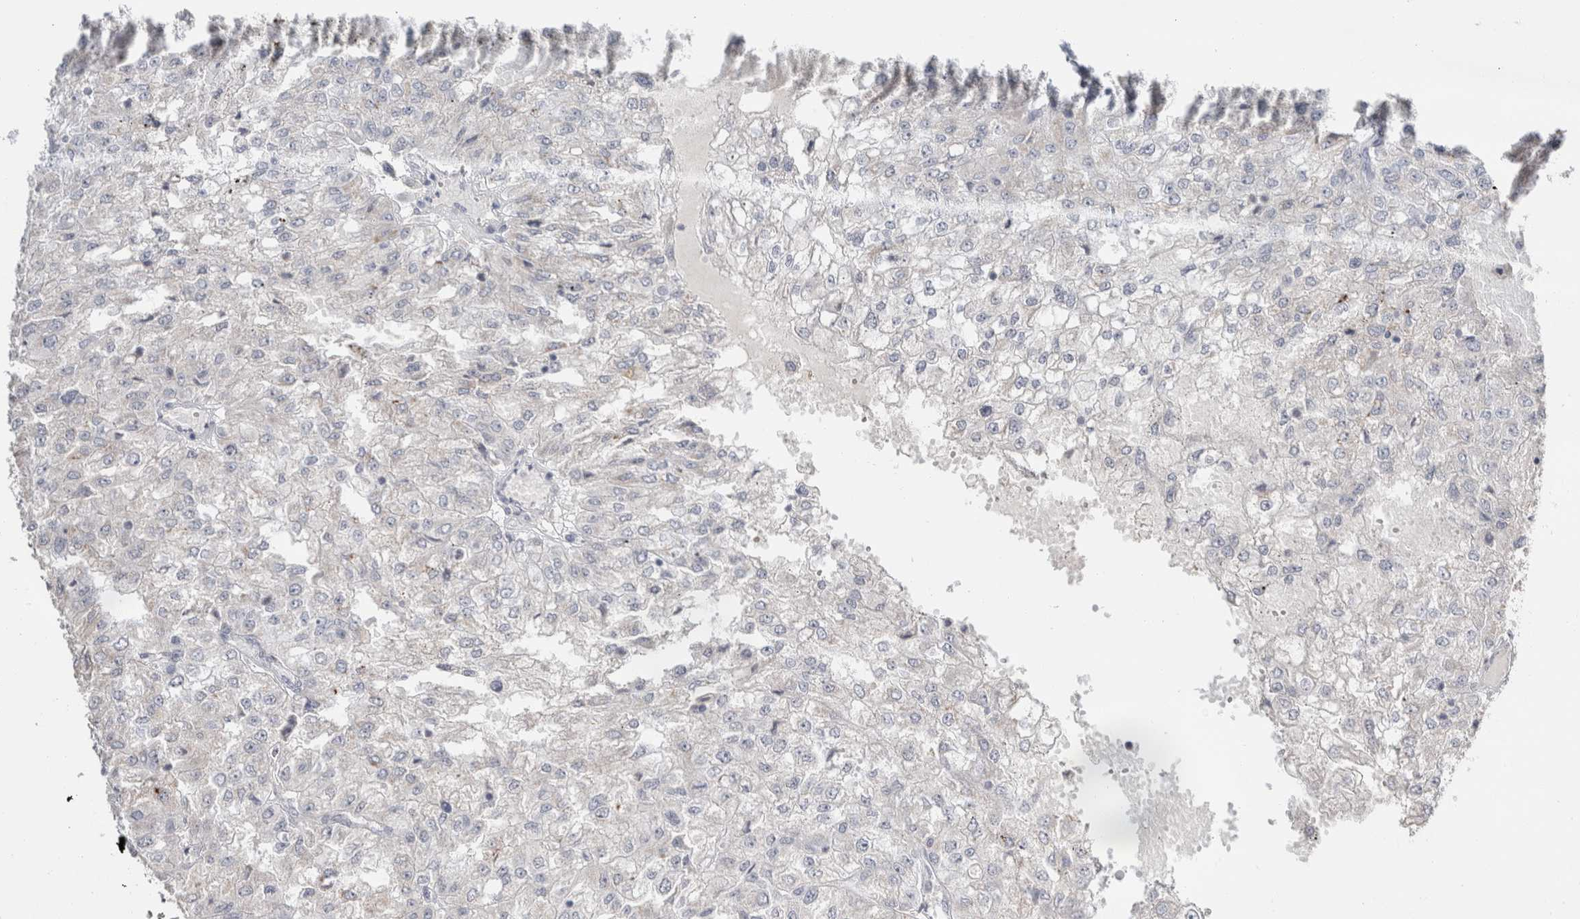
{"staining": {"intensity": "negative", "quantity": "none", "location": "none"}, "tissue": "renal cancer", "cell_type": "Tumor cells", "image_type": "cancer", "snomed": [{"axis": "morphology", "description": "Adenocarcinoma, NOS"}, {"axis": "topography", "description": "Kidney"}], "caption": "IHC micrograph of renal cancer stained for a protein (brown), which demonstrates no staining in tumor cells.", "gene": "CRAT", "patient": {"sex": "female", "age": 54}}